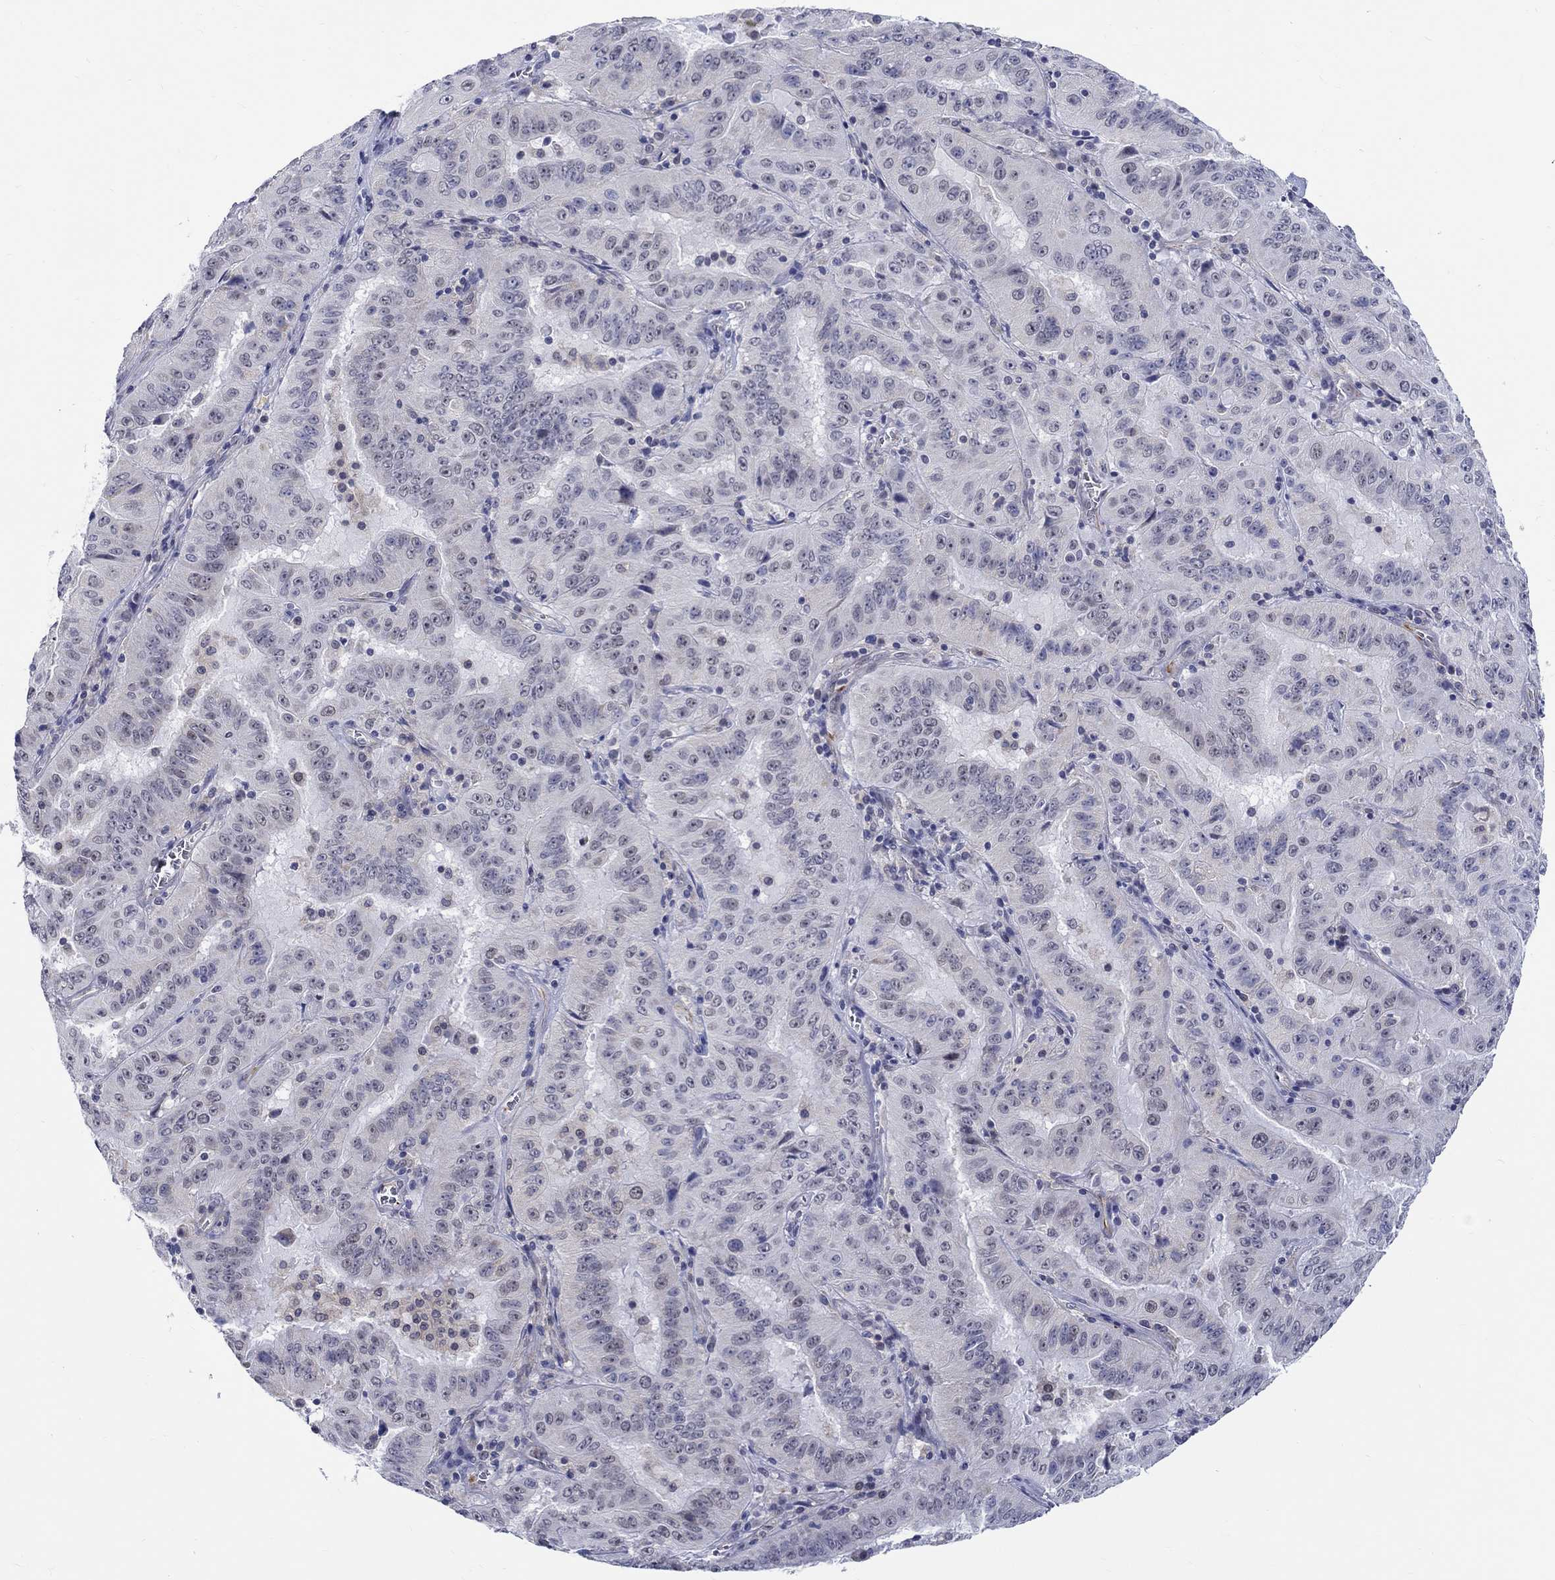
{"staining": {"intensity": "negative", "quantity": "none", "location": "none"}, "tissue": "pancreatic cancer", "cell_type": "Tumor cells", "image_type": "cancer", "snomed": [{"axis": "morphology", "description": "Adenocarcinoma, NOS"}, {"axis": "topography", "description": "Pancreas"}], "caption": "Image shows no protein expression in tumor cells of pancreatic cancer tissue.", "gene": "ST6GALNAC1", "patient": {"sex": "male", "age": 63}}